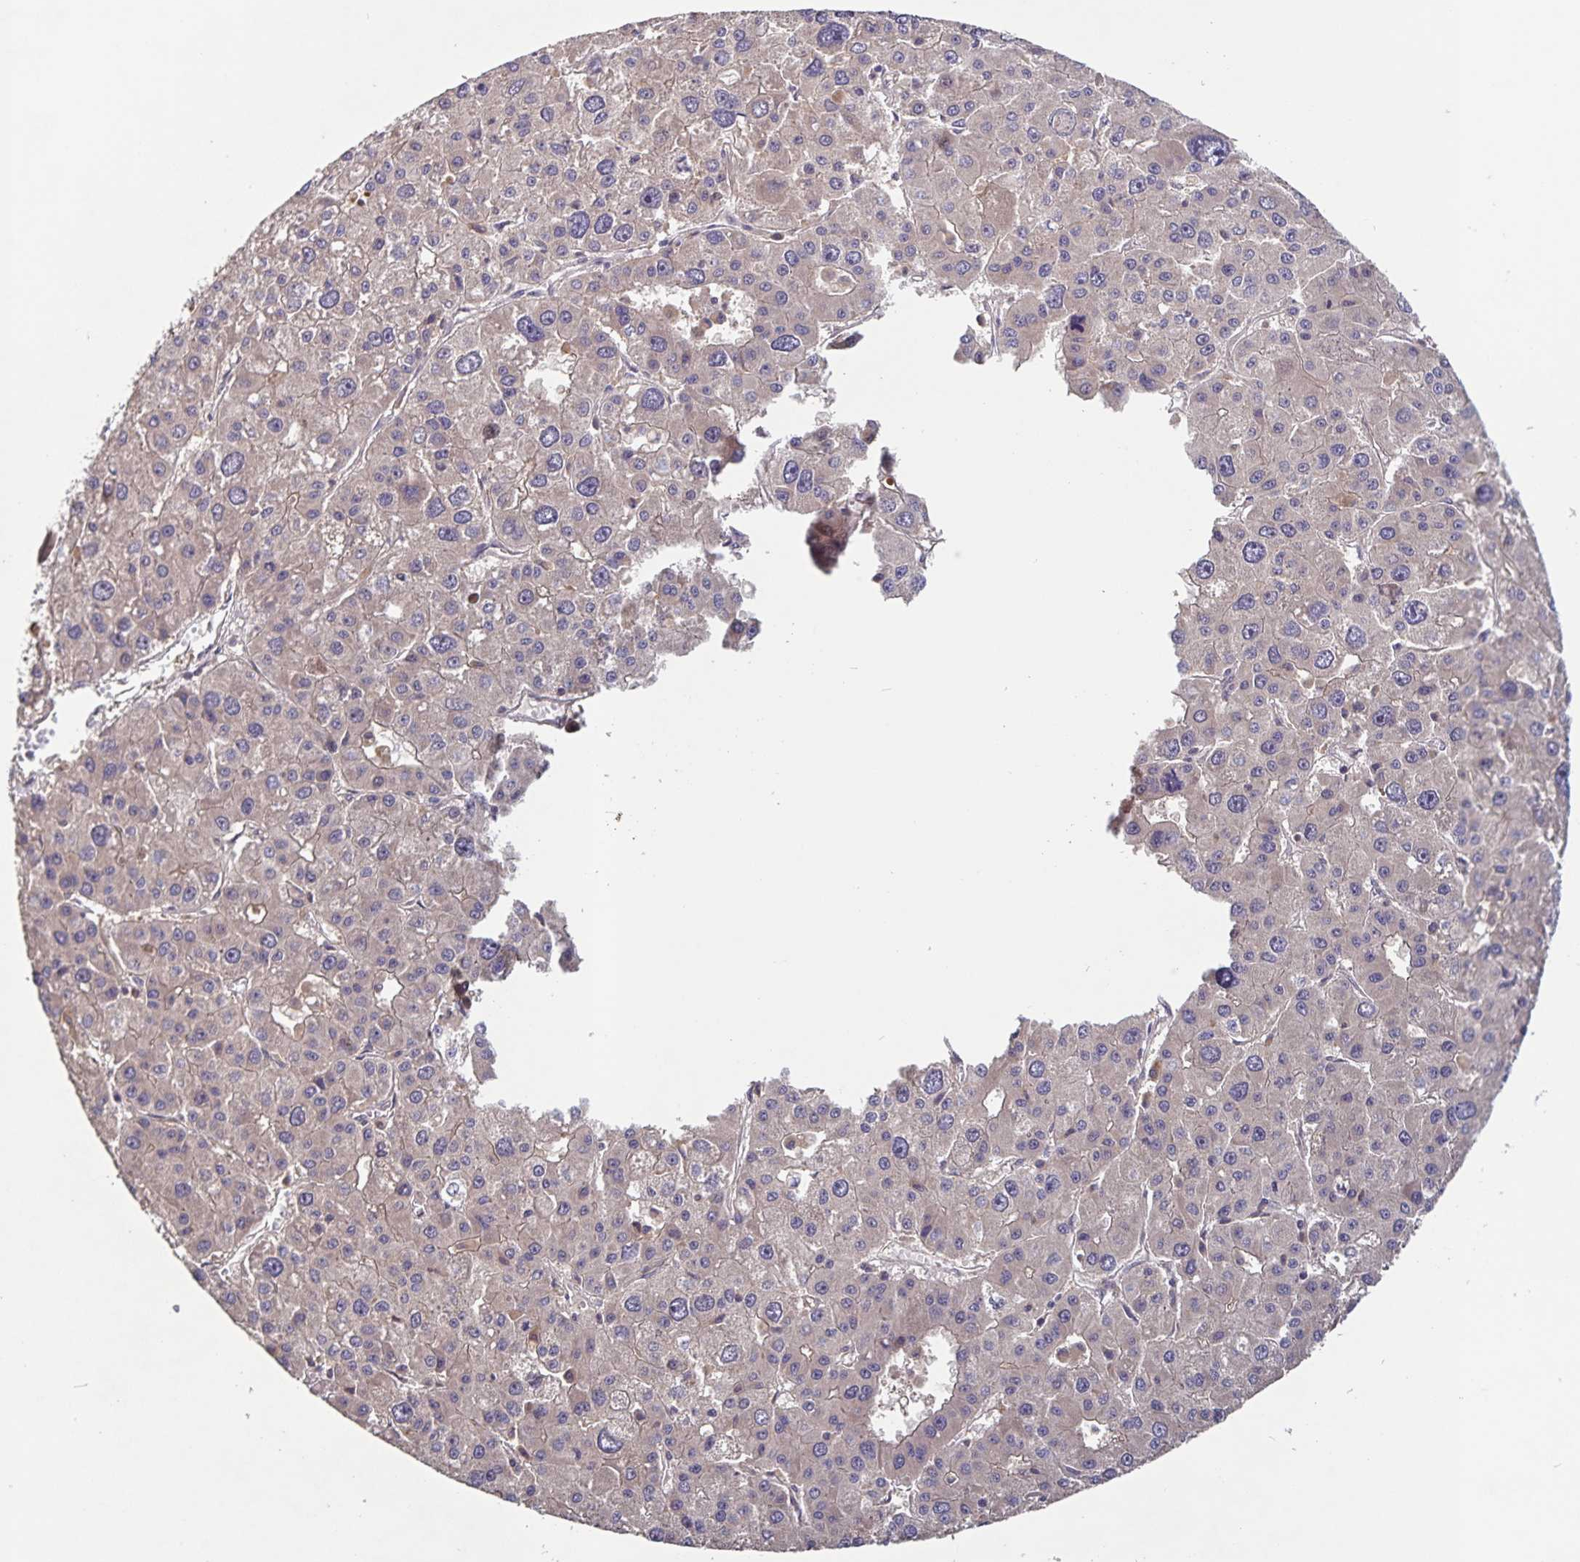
{"staining": {"intensity": "negative", "quantity": "none", "location": "none"}, "tissue": "liver cancer", "cell_type": "Tumor cells", "image_type": "cancer", "snomed": [{"axis": "morphology", "description": "Carcinoma, Hepatocellular, NOS"}, {"axis": "topography", "description": "Liver"}], "caption": "This photomicrograph is of liver hepatocellular carcinoma stained with IHC to label a protein in brown with the nuclei are counter-stained blue. There is no positivity in tumor cells. (DAB (3,3'-diaminobenzidine) immunohistochemistry (IHC), high magnification).", "gene": "FBXL16", "patient": {"sex": "male", "age": 73}}